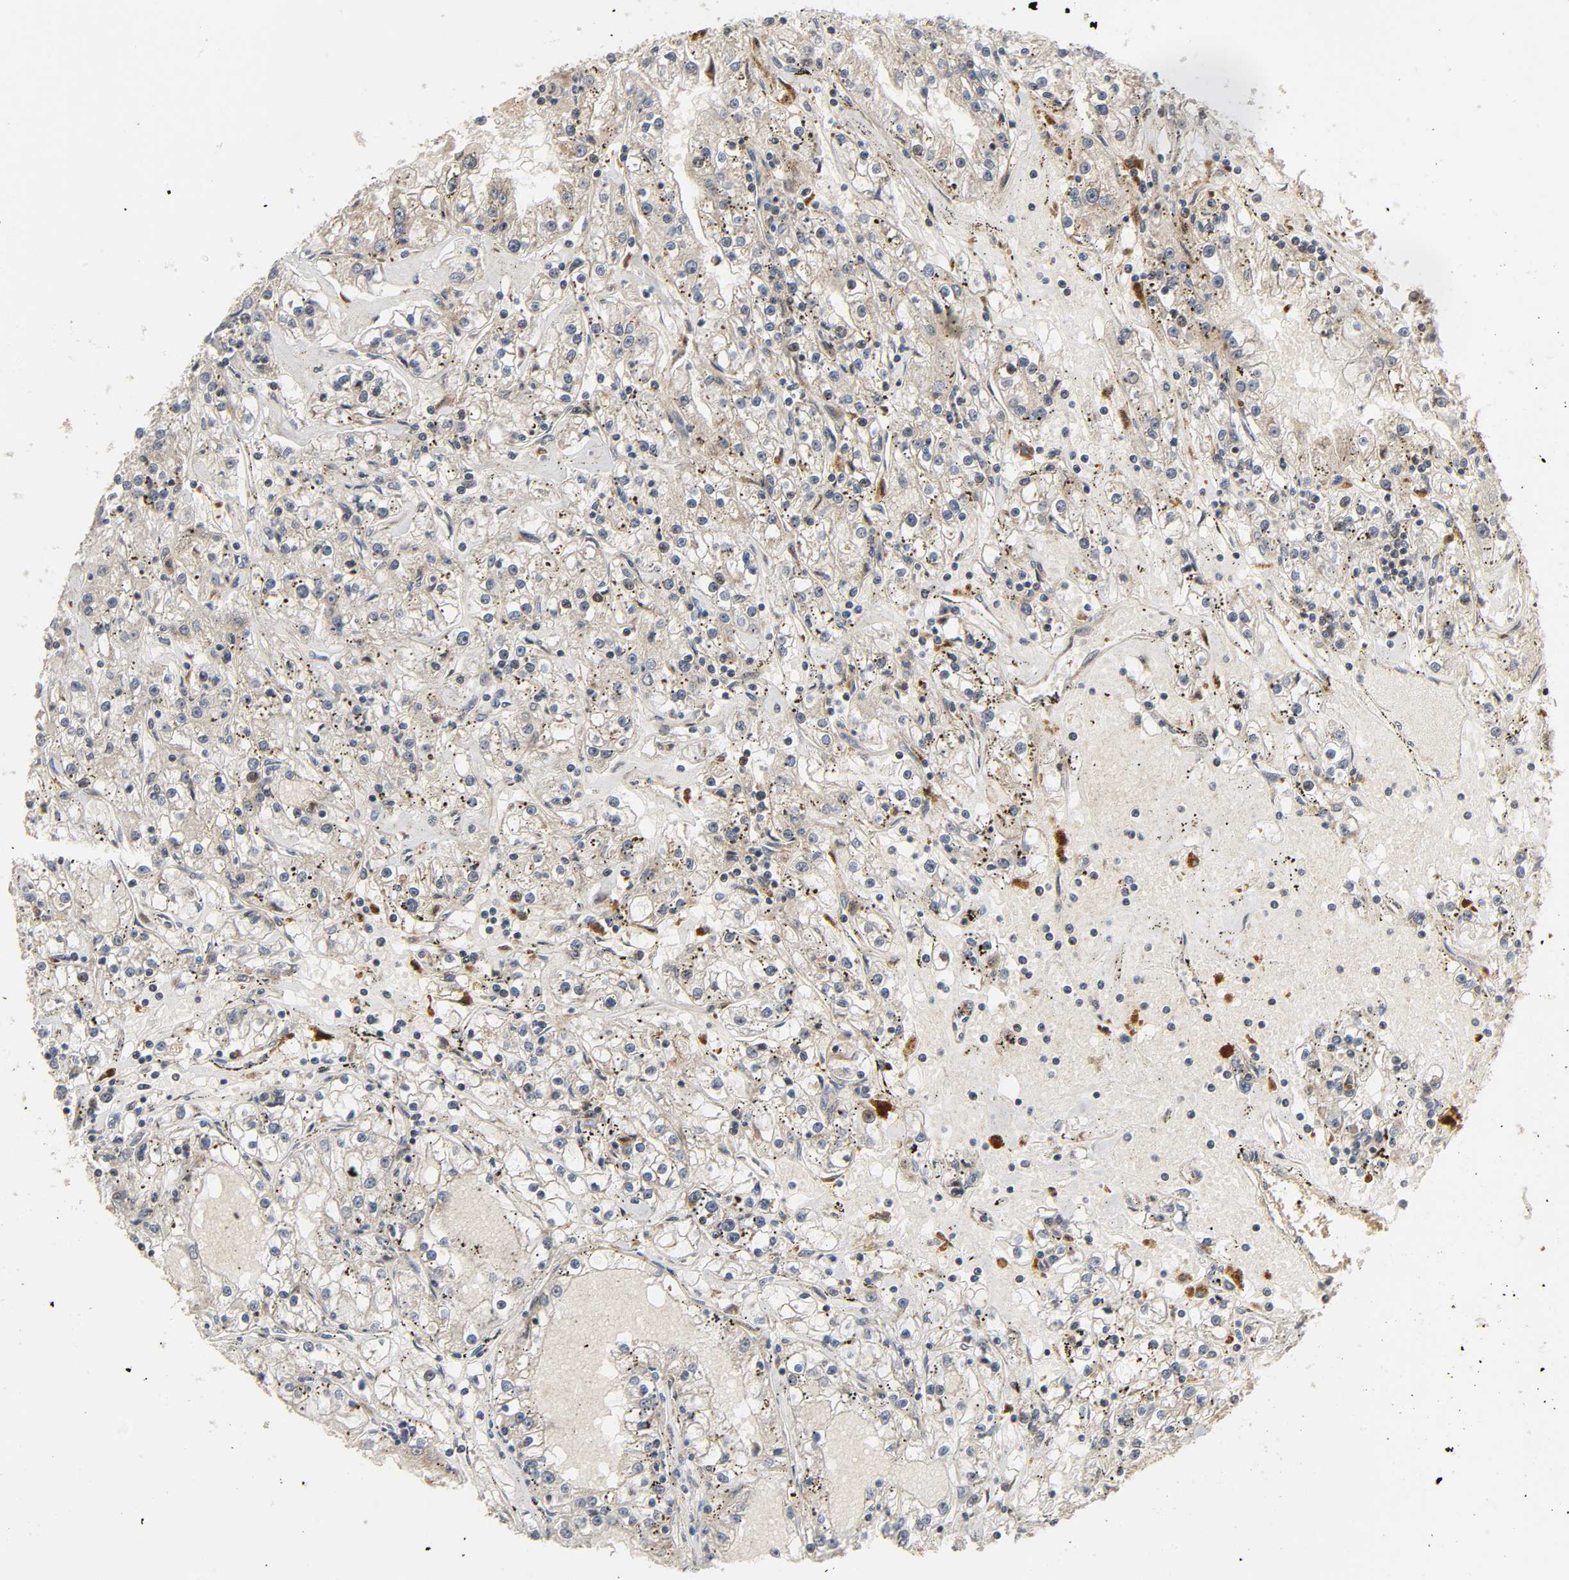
{"staining": {"intensity": "weak", "quantity": "25%-75%", "location": "cytoplasmic/membranous"}, "tissue": "renal cancer", "cell_type": "Tumor cells", "image_type": "cancer", "snomed": [{"axis": "morphology", "description": "Adenocarcinoma, NOS"}, {"axis": "topography", "description": "Kidney"}], "caption": "Renal cancer stained with a protein marker demonstrates weak staining in tumor cells.", "gene": "CHUK", "patient": {"sex": "male", "age": 56}}